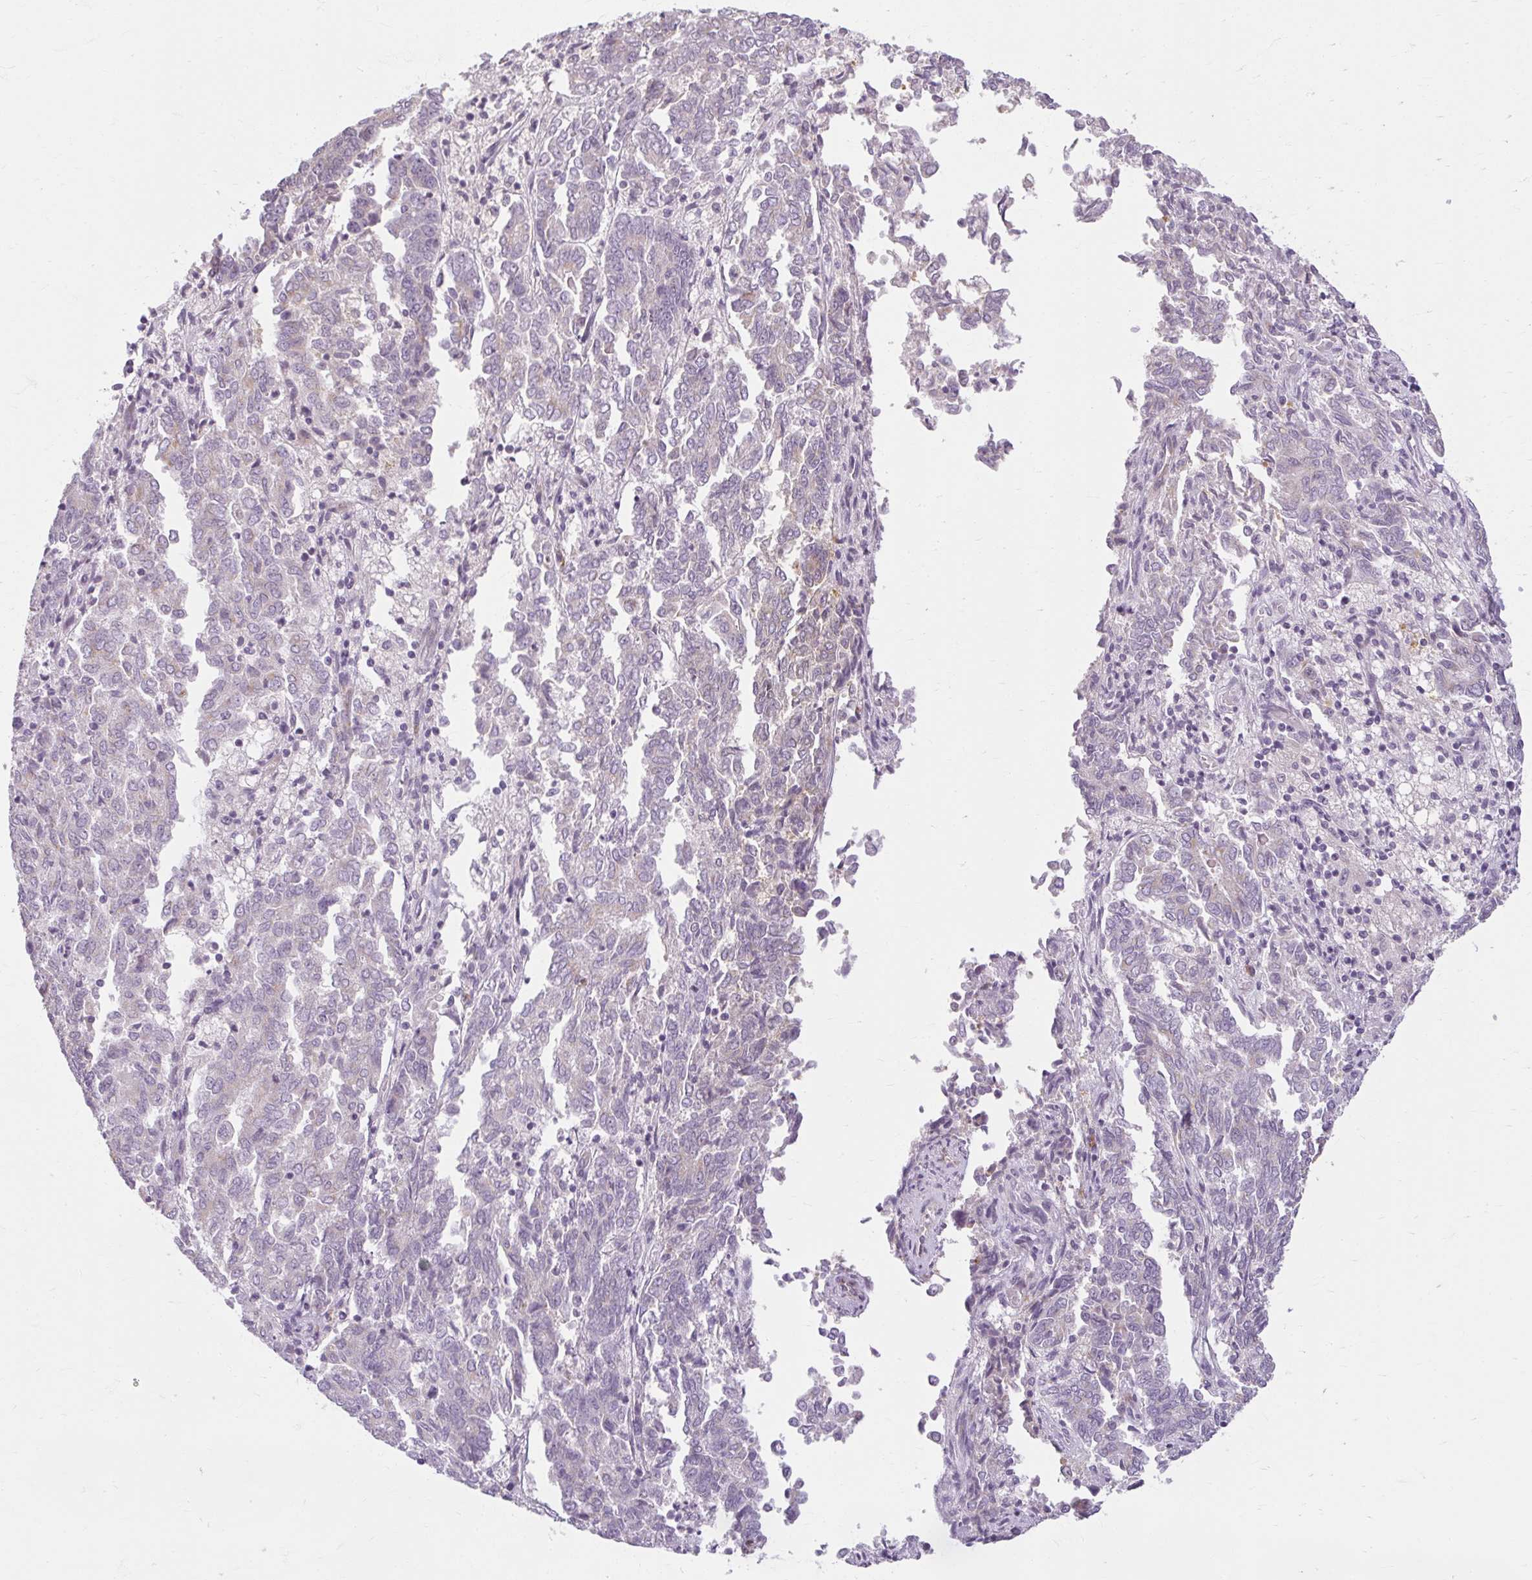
{"staining": {"intensity": "negative", "quantity": "none", "location": "none"}, "tissue": "endometrial cancer", "cell_type": "Tumor cells", "image_type": "cancer", "snomed": [{"axis": "morphology", "description": "Adenocarcinoma, NOS"}, {"axis": "topography", "description": "Endometrium"}], "caption": "IHC of human adenocarcinoma (endometrial) demonstrates no positivity in tumor cells. (Brightfield microscopy of DAB immunohistochemistry (IHC) at high magnification).", "gene": "ZFYVE26", "patient": {"sex": "female", "age": 80}}